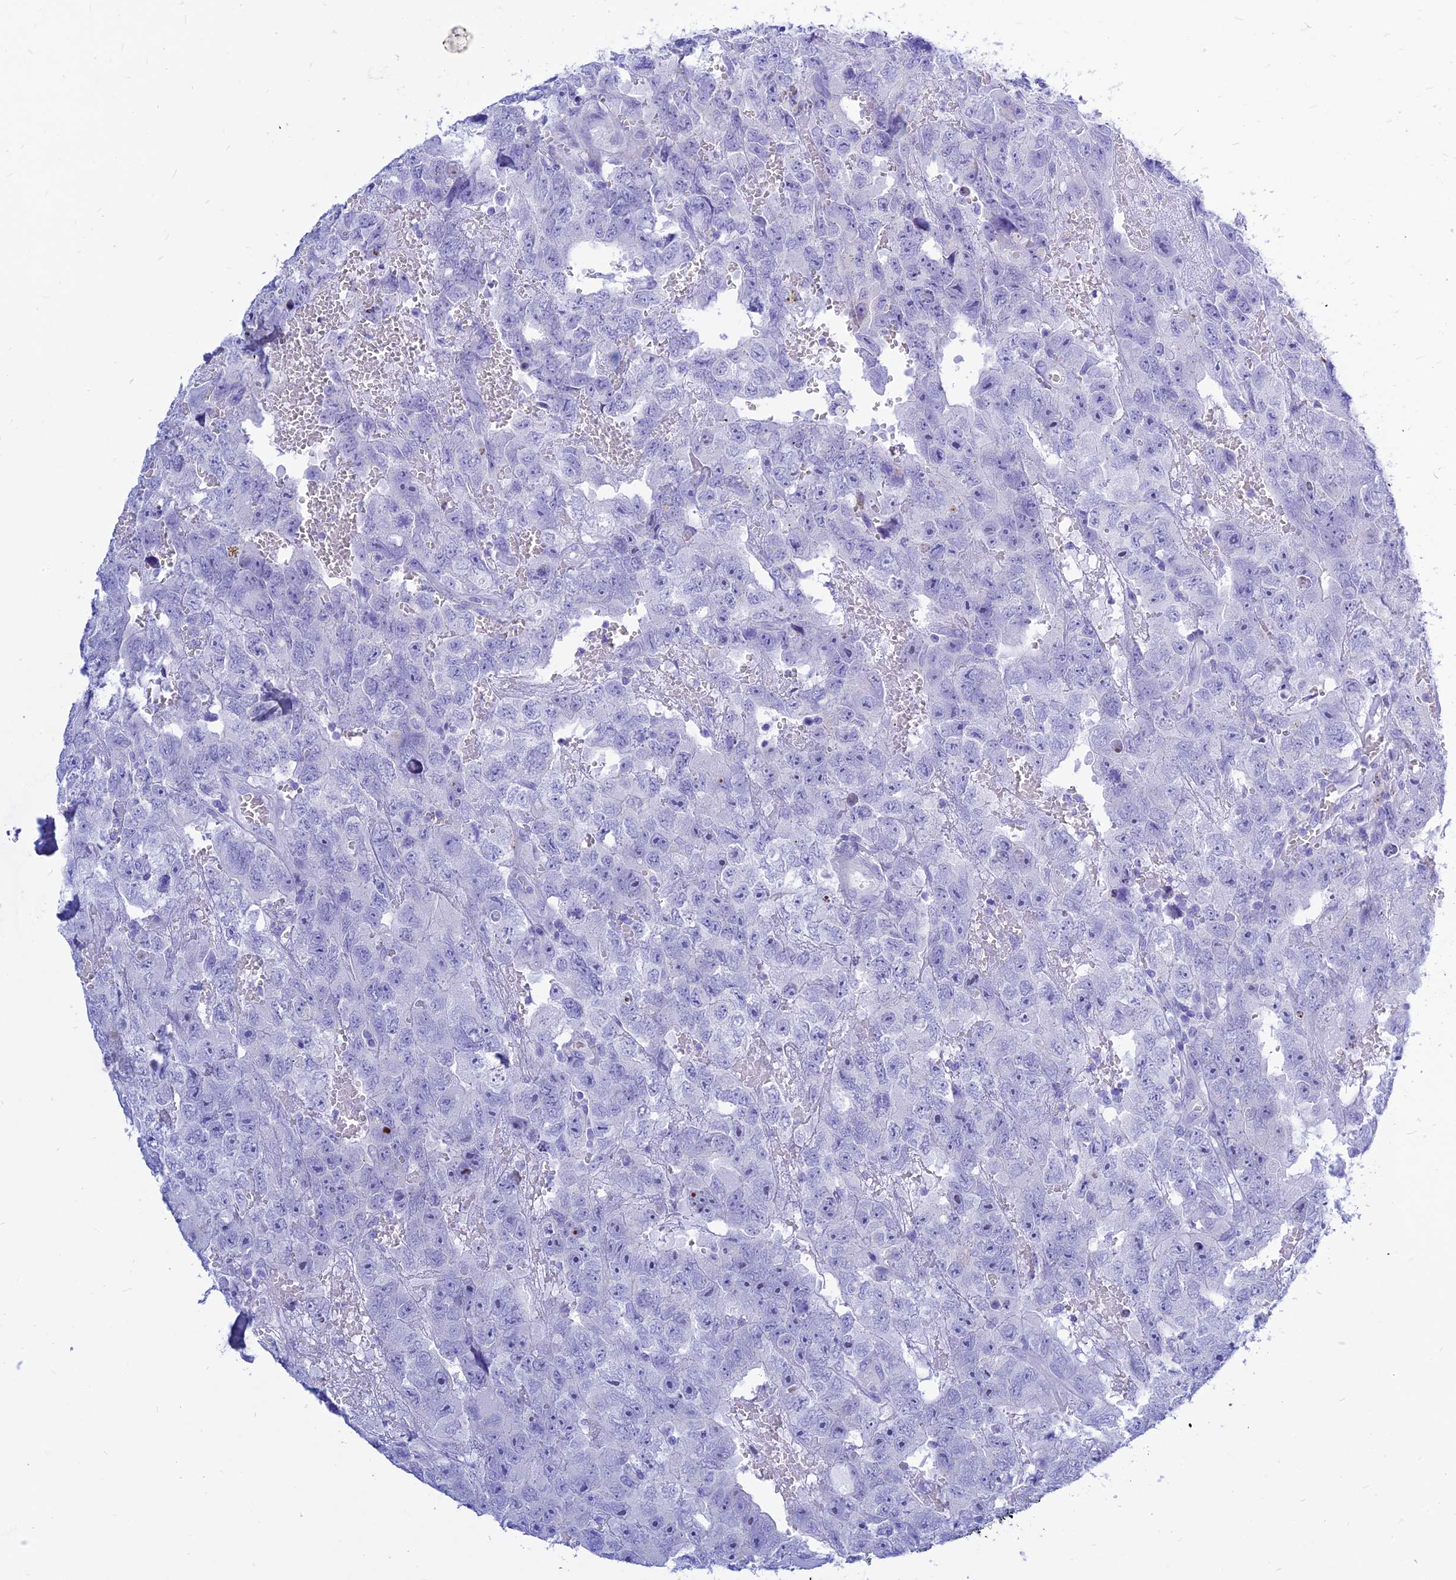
{"staining": {"intensity": "negative", "quantity": "none", "location": "none"}, "tissue": "testis cancer", "cell_type": "Tumor cells", "image_type": "cancer", "snomed": [{"axis": "morphology", "description": "Carcinoma, Embryonal, NOS"}, {"axis": "topography", "description": "Testis"}], "caption": "Testis cancer was stained to show a protein in brown. There is no significant staining in tumor cells.", "gene": "PRNP", "patient": {"sex": "male", "age": 45}}